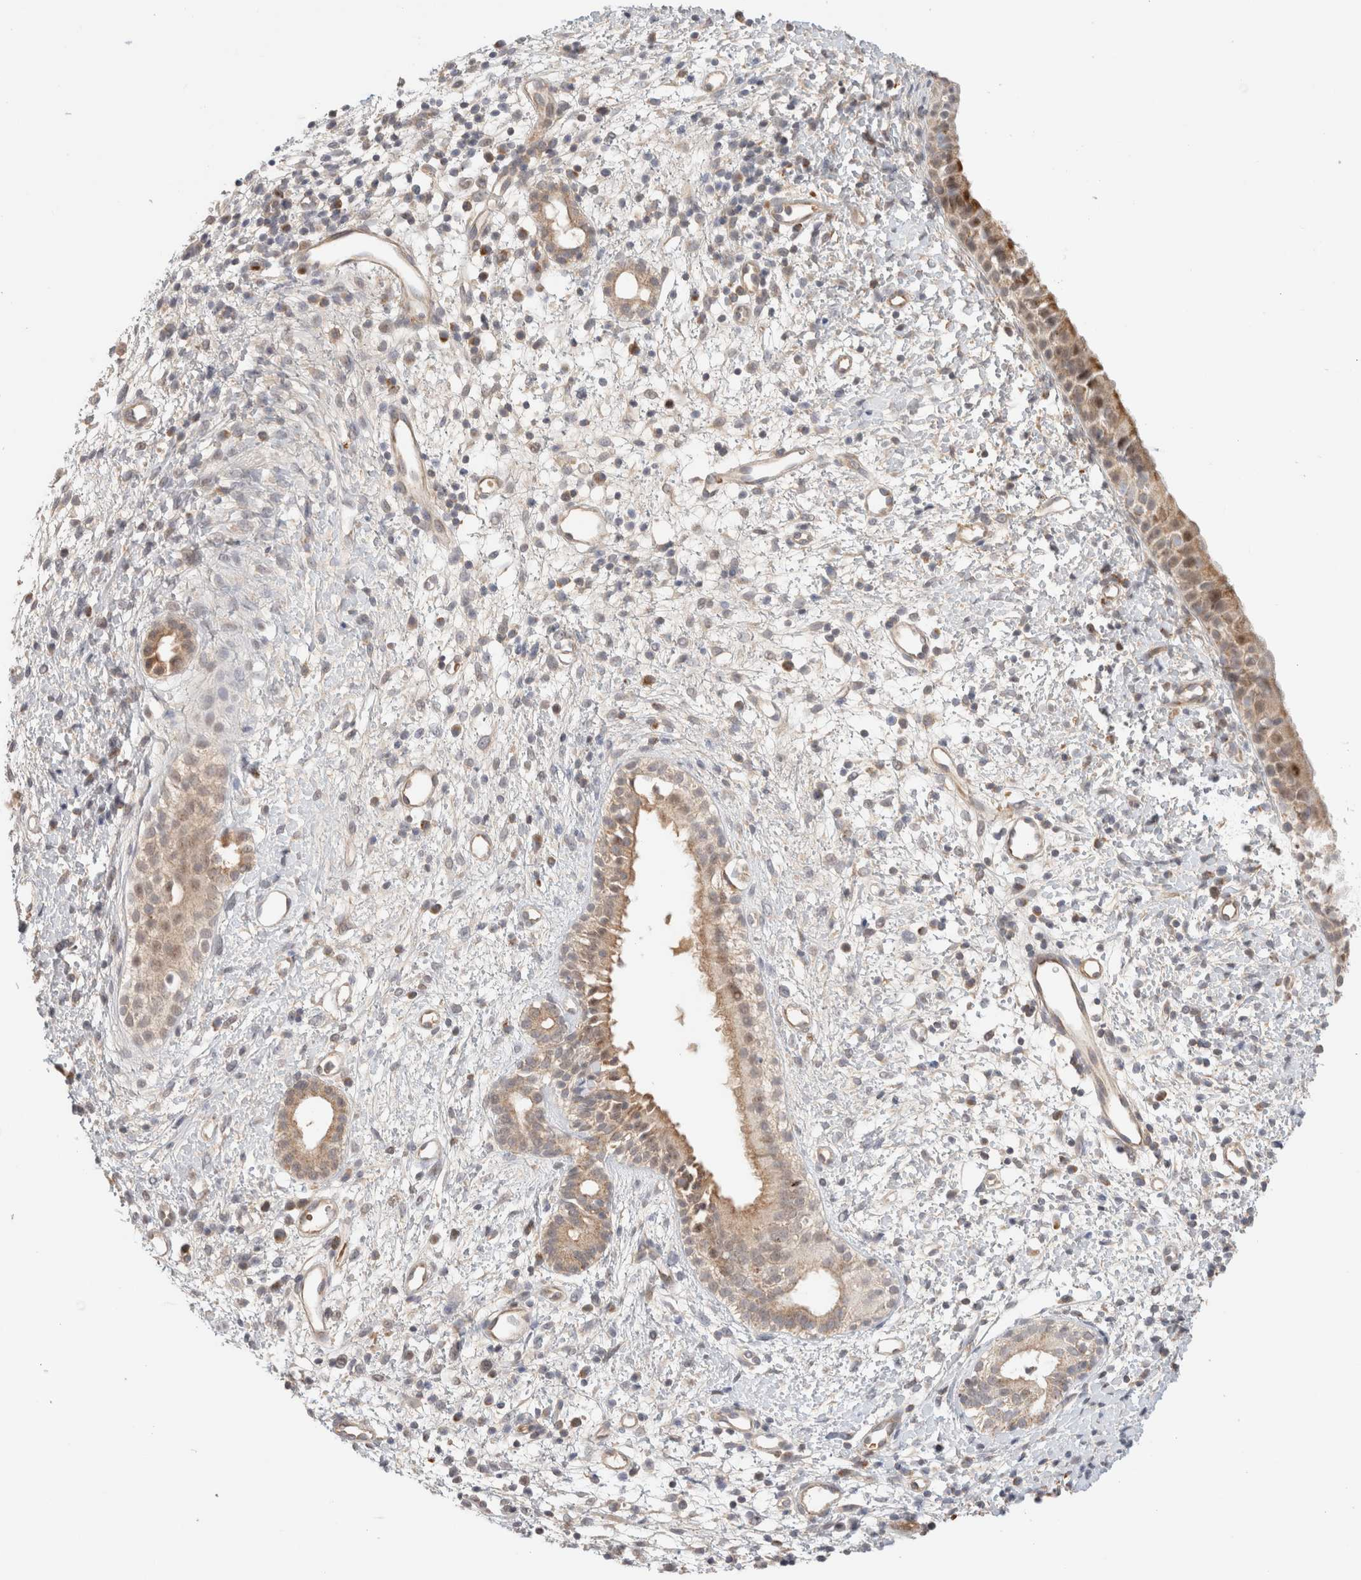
{"staining": {"intensity": "weak", "quantity": ">75%", "location": "cytoplasmic/membranous"}, "tissue": "nasopharynx", "cell_type": "Respiratory epithelial cells", "image_type": "normal", "snomed": [{"axis": "morphology", "description": "Normal tissue, NOS"}, {"axis": "topography", "description": "Nasopharynx"}], "caption": "IHC micrograph of benign nasopharynx stained for a protein (brown), which shows low levels of weak cytoplasmic/membranous staining in about >75% of respiratory epithelial cells.", "gene": "MRM3", "patient": {"sex": "male", "age": 22}}